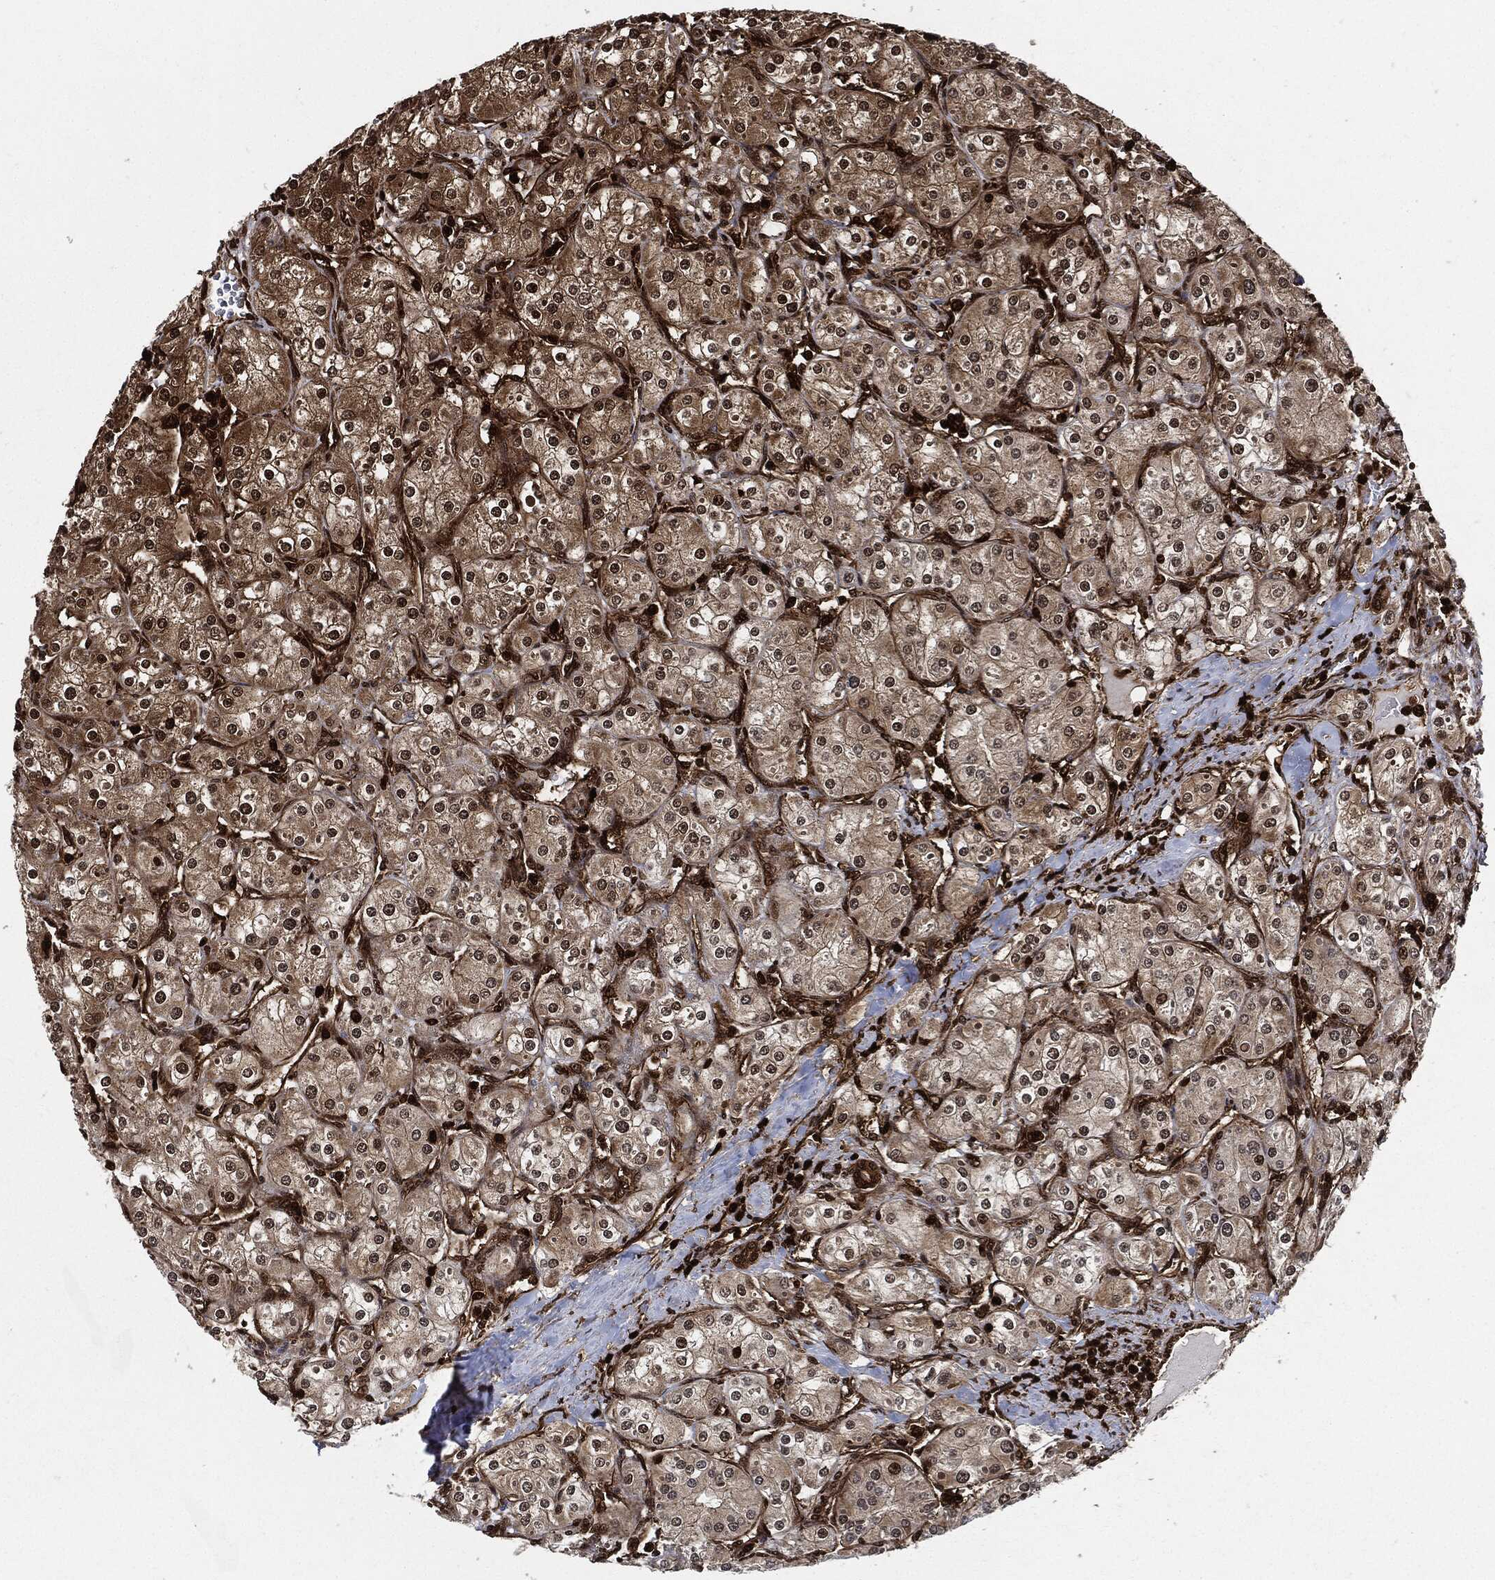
{"staining": {"intensity": "moderate", "quantity": "25%-75%", "location": "cytoplasmic/membranous"}, "tissue": "renal cancer", "cell_type": "Tumor cells", "image_type": "cancer", "snomed": [{"axis": "morphology", "description": "Adenocarcinoma, NOS"}, {"axis": "topography", "description": "Kidney"}], "caption": "Human adenocarcinoma (renal) stained with a protein marker displays moderate staining in tumor cells.", "gene": "YWHAB", "patient": {"sex": "male", "age": 77}}